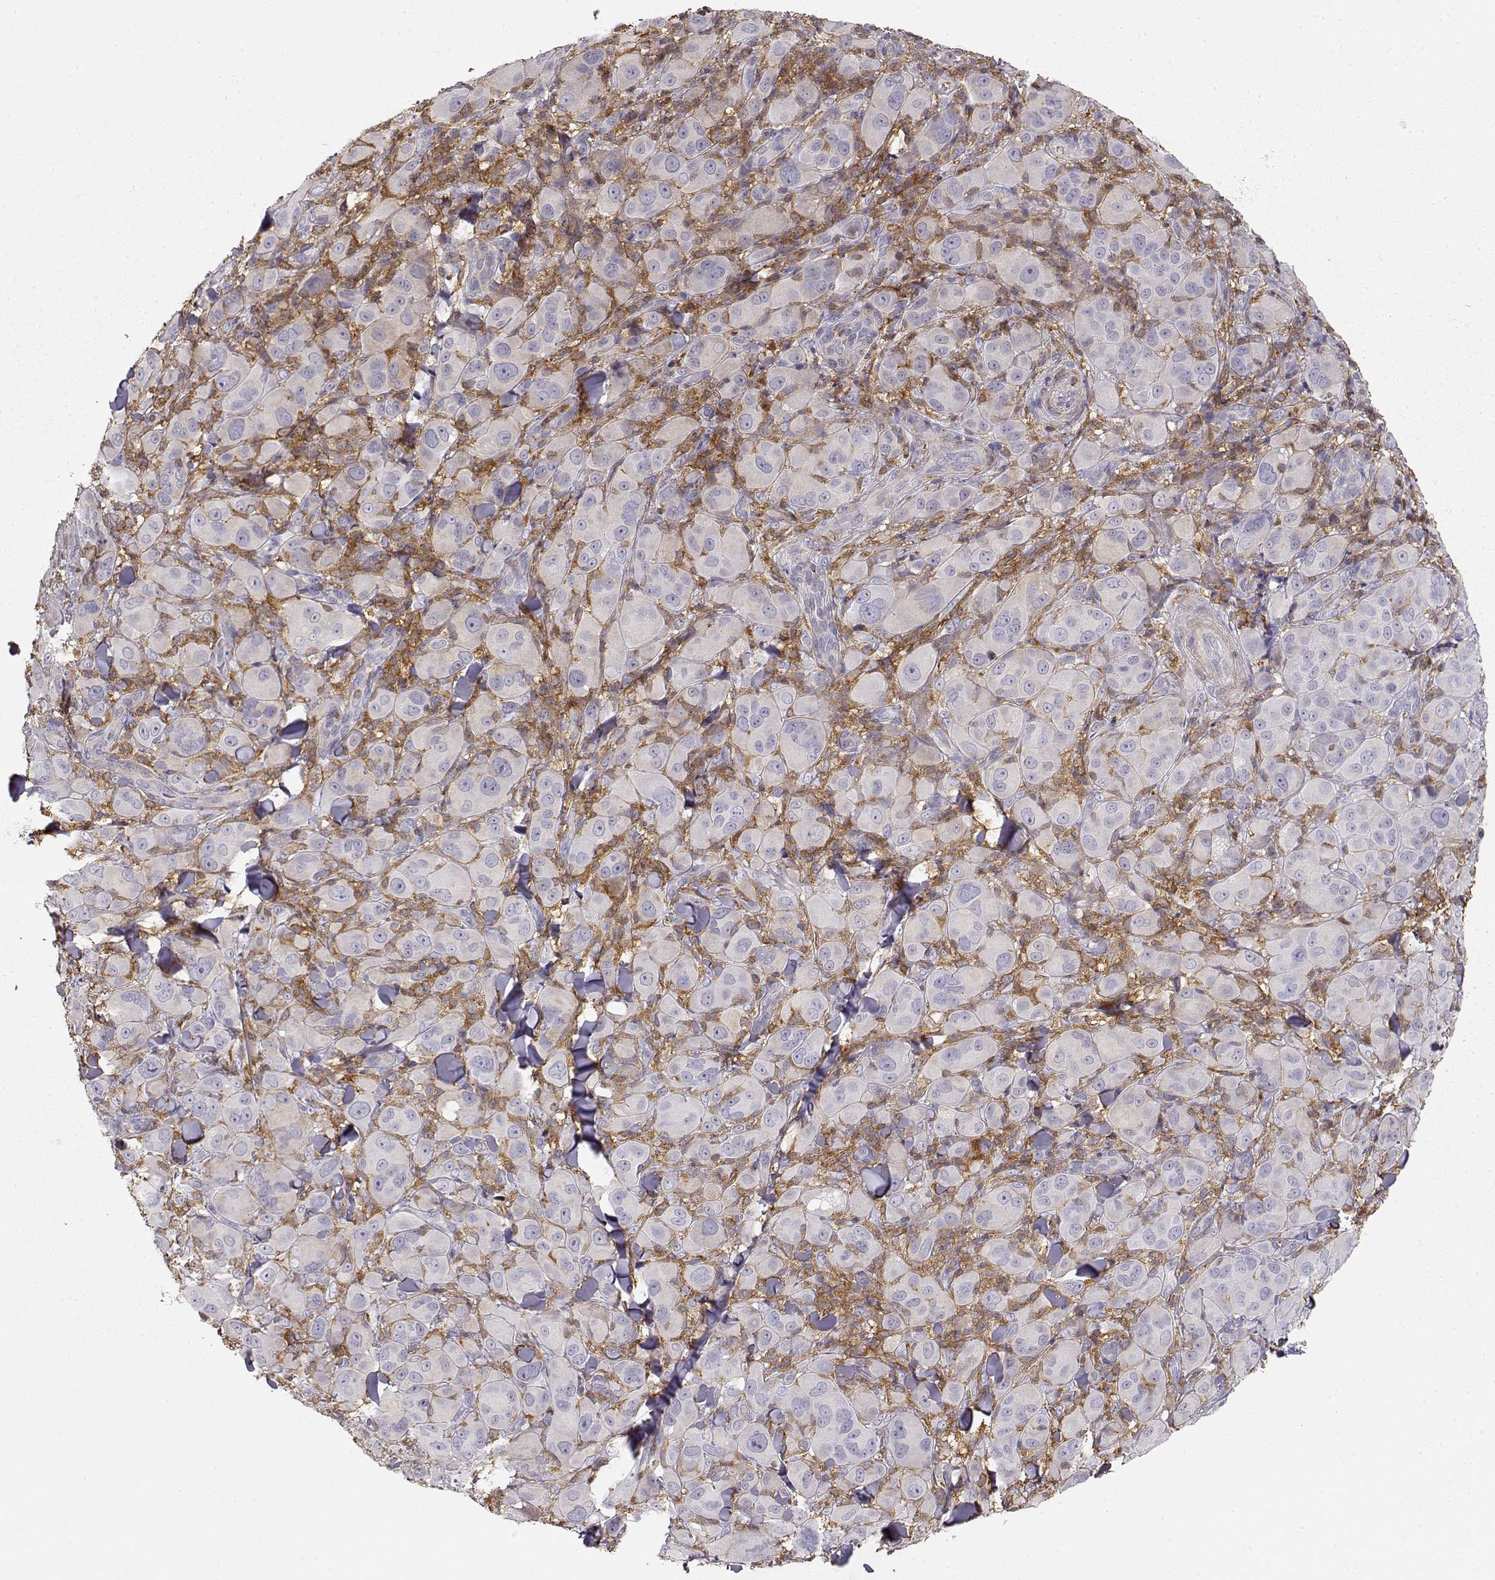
{"staining": {"intensity": "negative", "quantity": "none", "location": "none"}, "tissue": "melanoma", "cell_type": "Tumor cells", "image_type": "cancer", "snomed": [{"axis": "morphology", "description": "Malignant melanoma, NOS"}, {"axis": "topography", "description": "Skin"}], "caption": "Micrograph shows no protein expression in tumor cells of melanoma tissue.", "gene": "VAV1", "patient": {"sex": "female", "age": 87}}